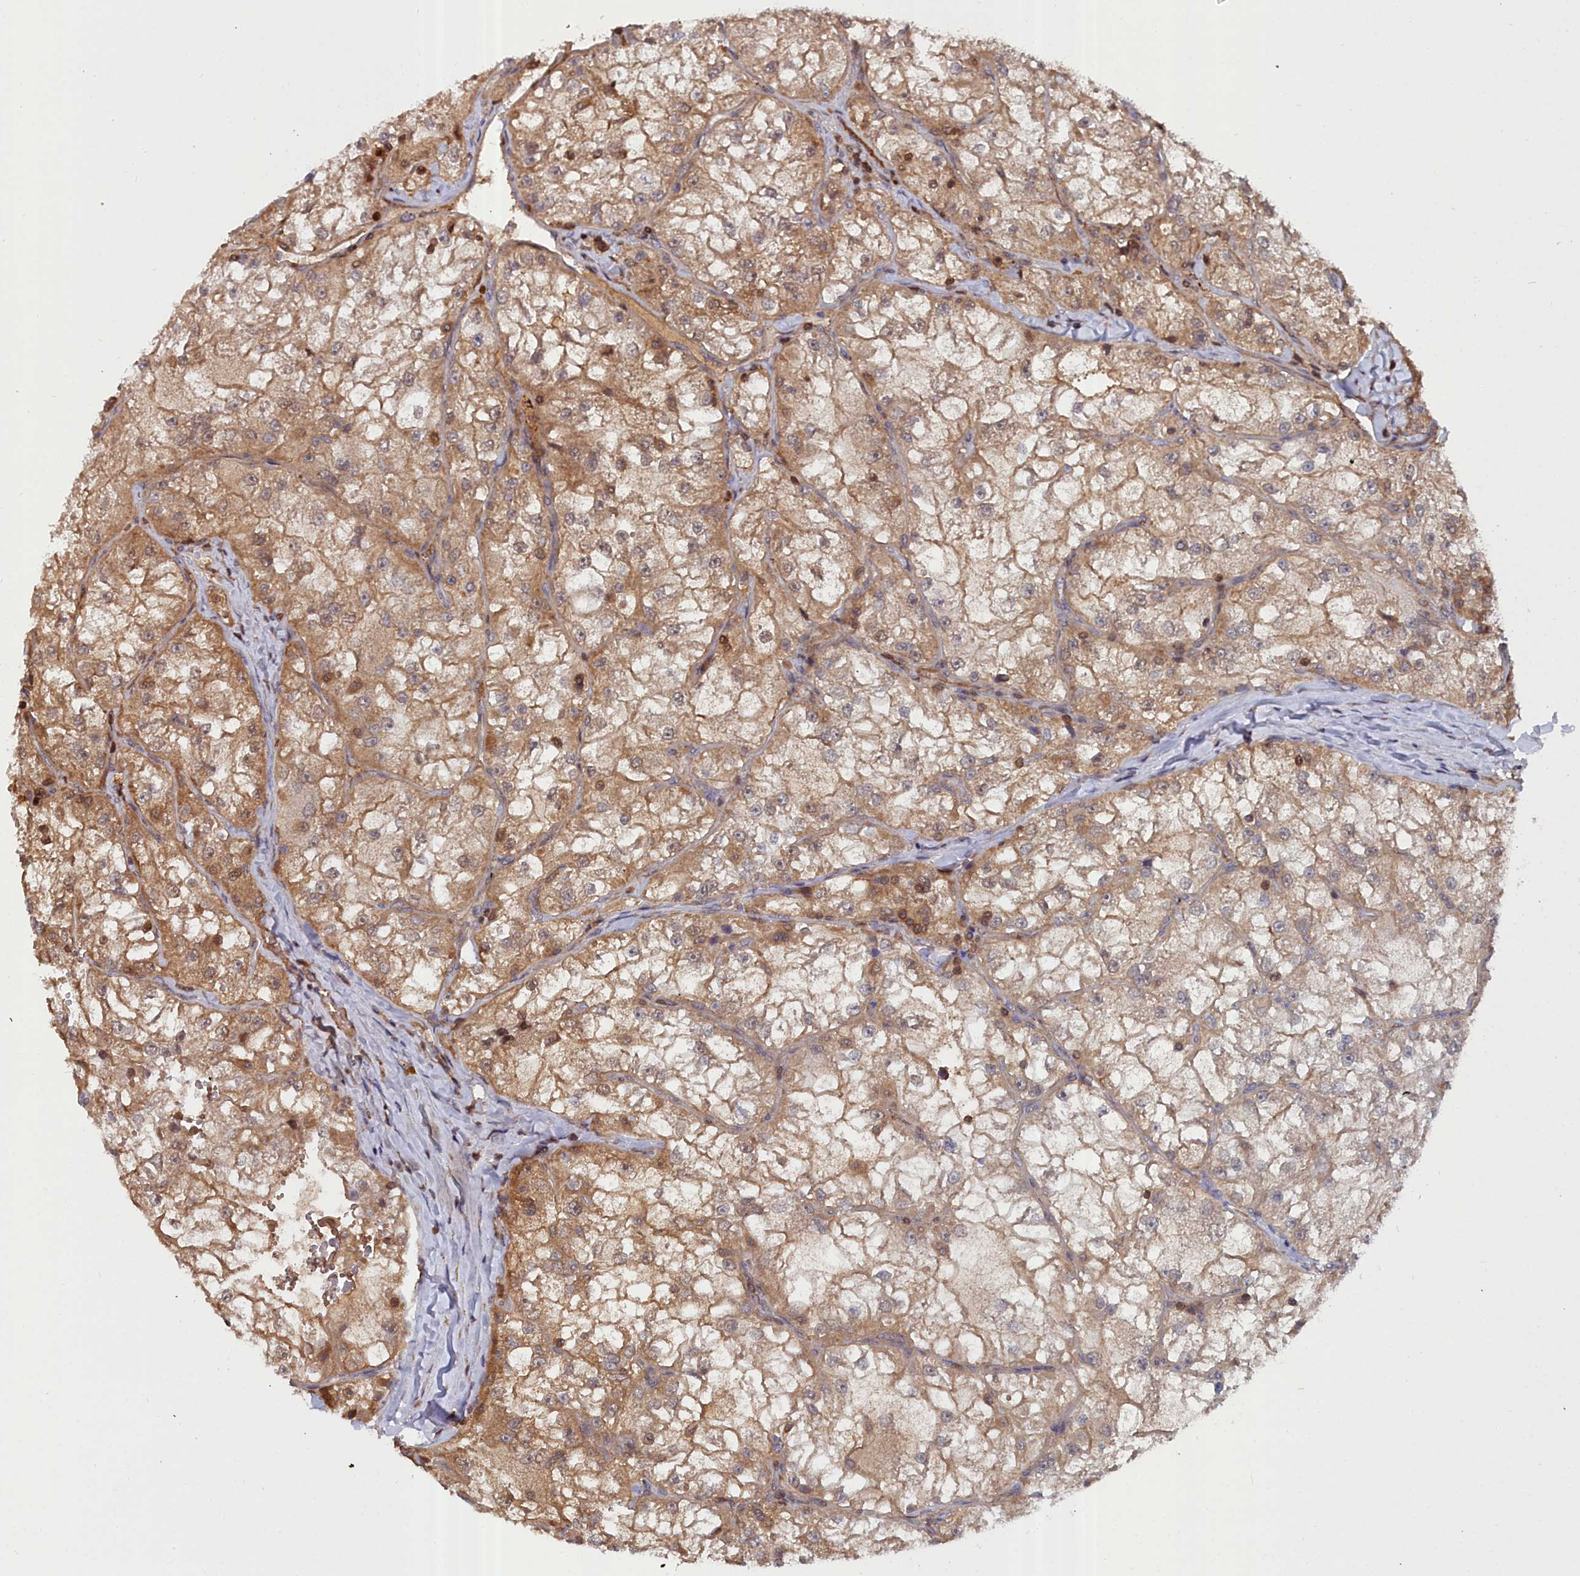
{"staining": {"intensity": "moderate", "quantity": "25%-75%", "location": "cytoplasmic/membranous"}, "tissue": "renal cancer", "cell_type": "Tumor cells", "image_type": "cancer", "snomed": [{"axis": "morphology", "description": "Adenocarcinoma, NOS"}, {"axis": "topography", "description": "Kidney"}], "caption": "Immunohistochemical staining of human renal adenocarcinoma shows moderate cytoplasmic/membranous protein staining in about 25%-75% of tumor cells.", "gene": "GFRA2", "patient": {"sex": "female", "age": 72}}